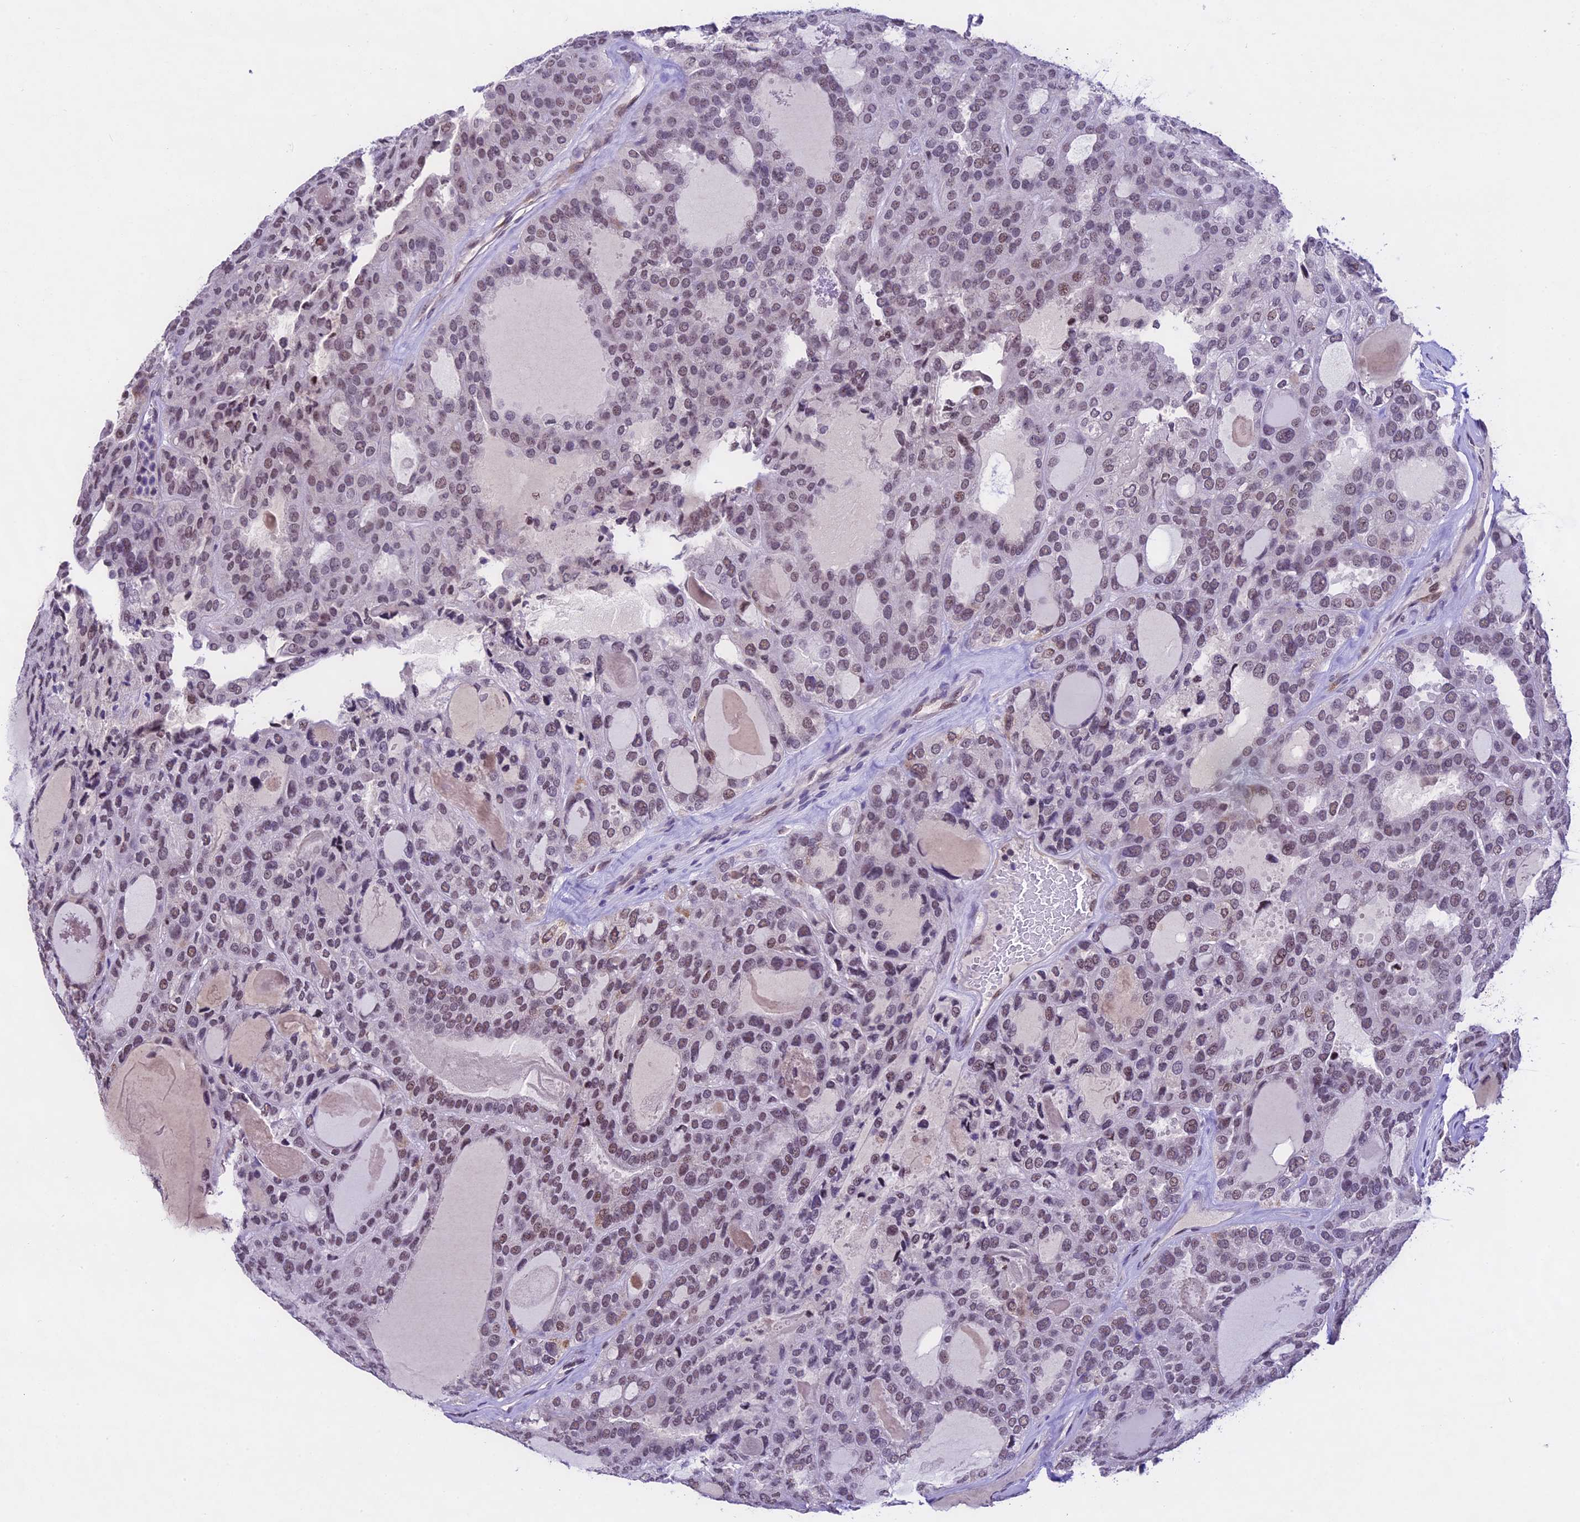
{"staining": {"intensity": "weak", "quantity": "25%-75%", "location": "nuclear"}, "tissue": "thyroid cancer", "cell_type": "Tumor cells", "image_type": "cancer", "snomed": [{"axis": "morphology", "description": "Follicular adenoma carcinoma, NOS"}, {"axis": "topography", "description": "Thyroid gland"}], "caption": "Protein expression analysis of human thyroid cancer reveals weak nuclear positivity in about 25%-75% of tumor cells.", "gene": "CARS2", "patient": {"sex": "male", "age": 75}}